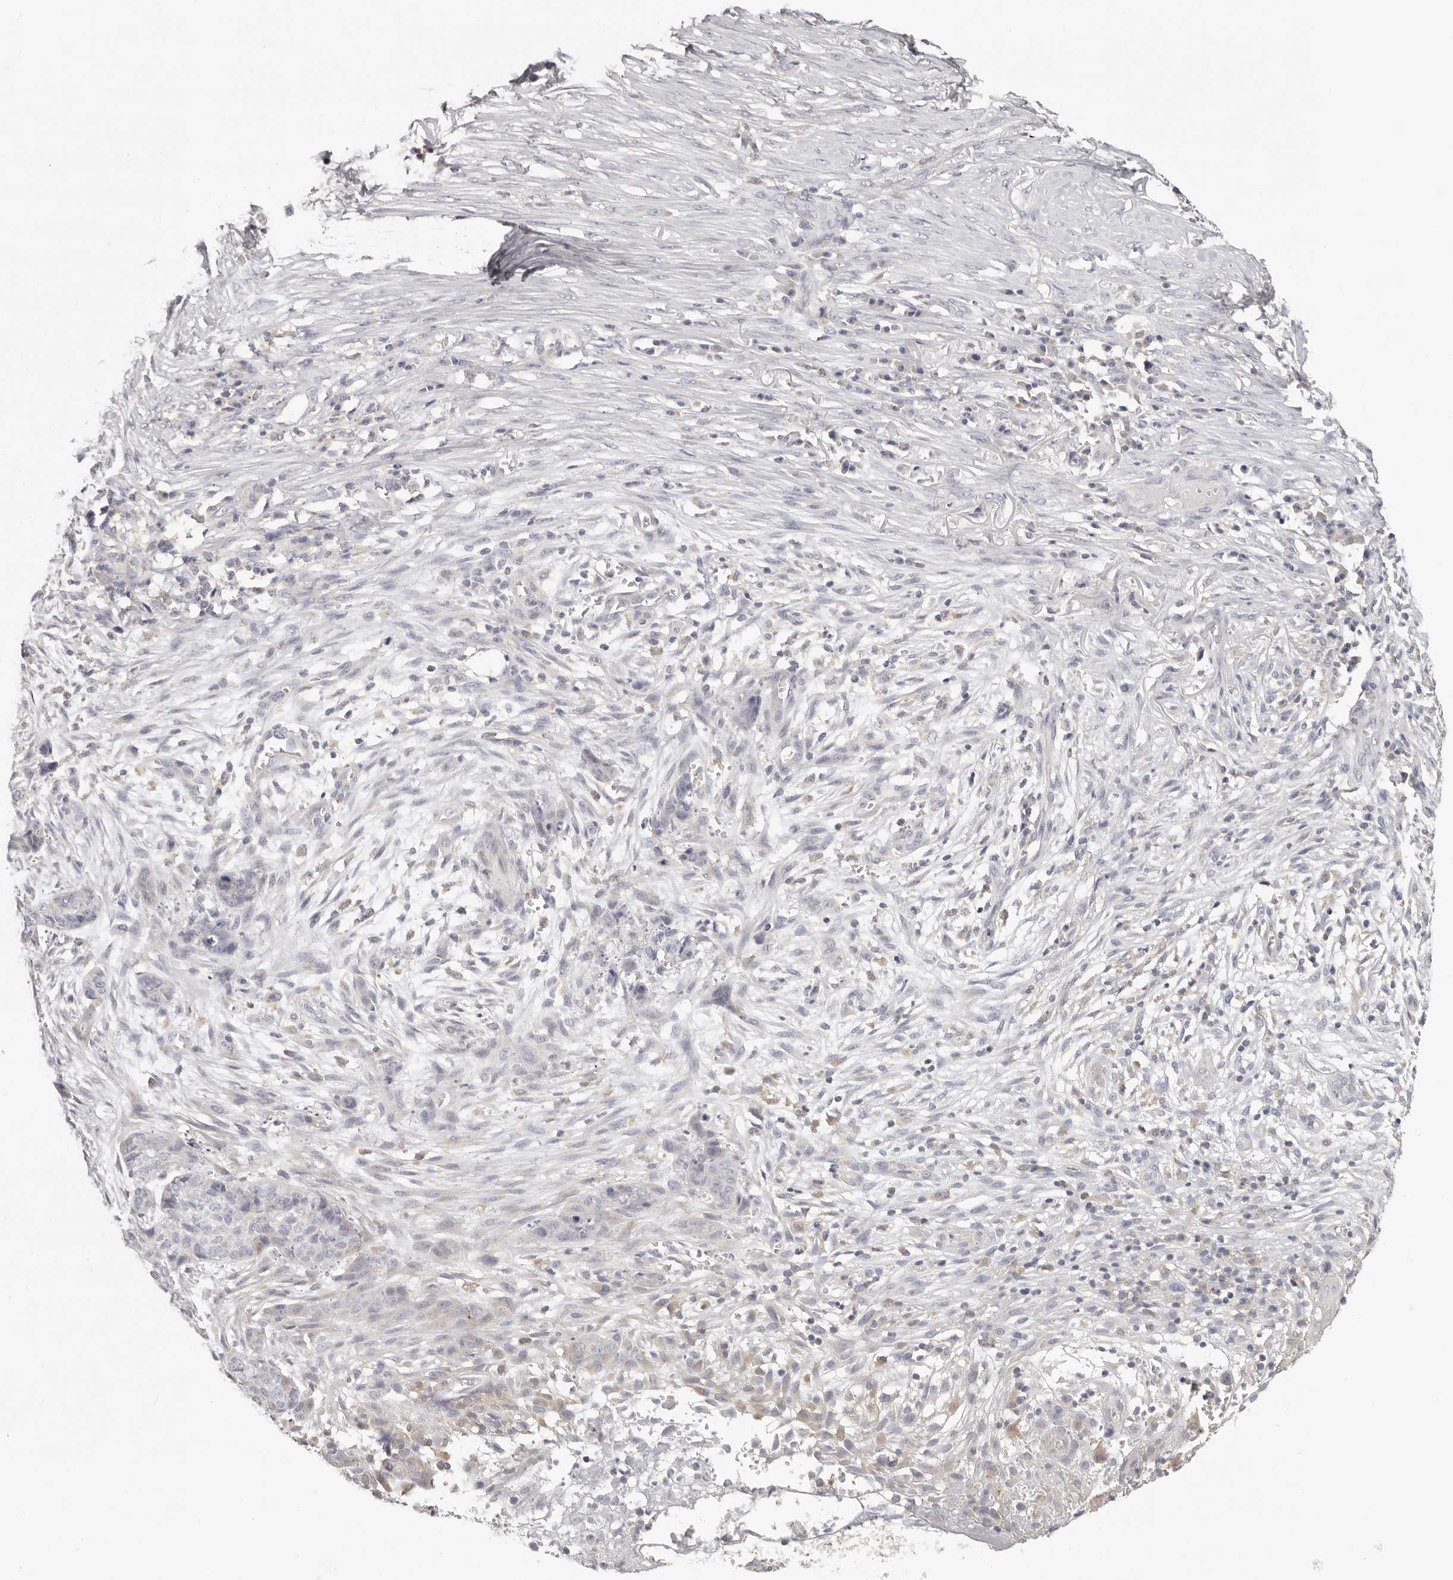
{"staining": {"intensity": "negative", "quantity": "none", "location": "none"}, "tissue": "skin cancer", "cell_type": "Tumor cells", "image_type": "cancer", "snomed": [{"axis": "morphology", "description": "Basal cell carcinoma"}, {"axis": "topography", "description": "Skin"}], "caption": "This photomicrograph is of skin cancer stained with immunohistochemistry to label a protein in brown with the nuclei are counter-stained blue. There is no expression in tumor cells.", "gene": "ANXA9", "patient": {"sex": "female", "age": 64}}